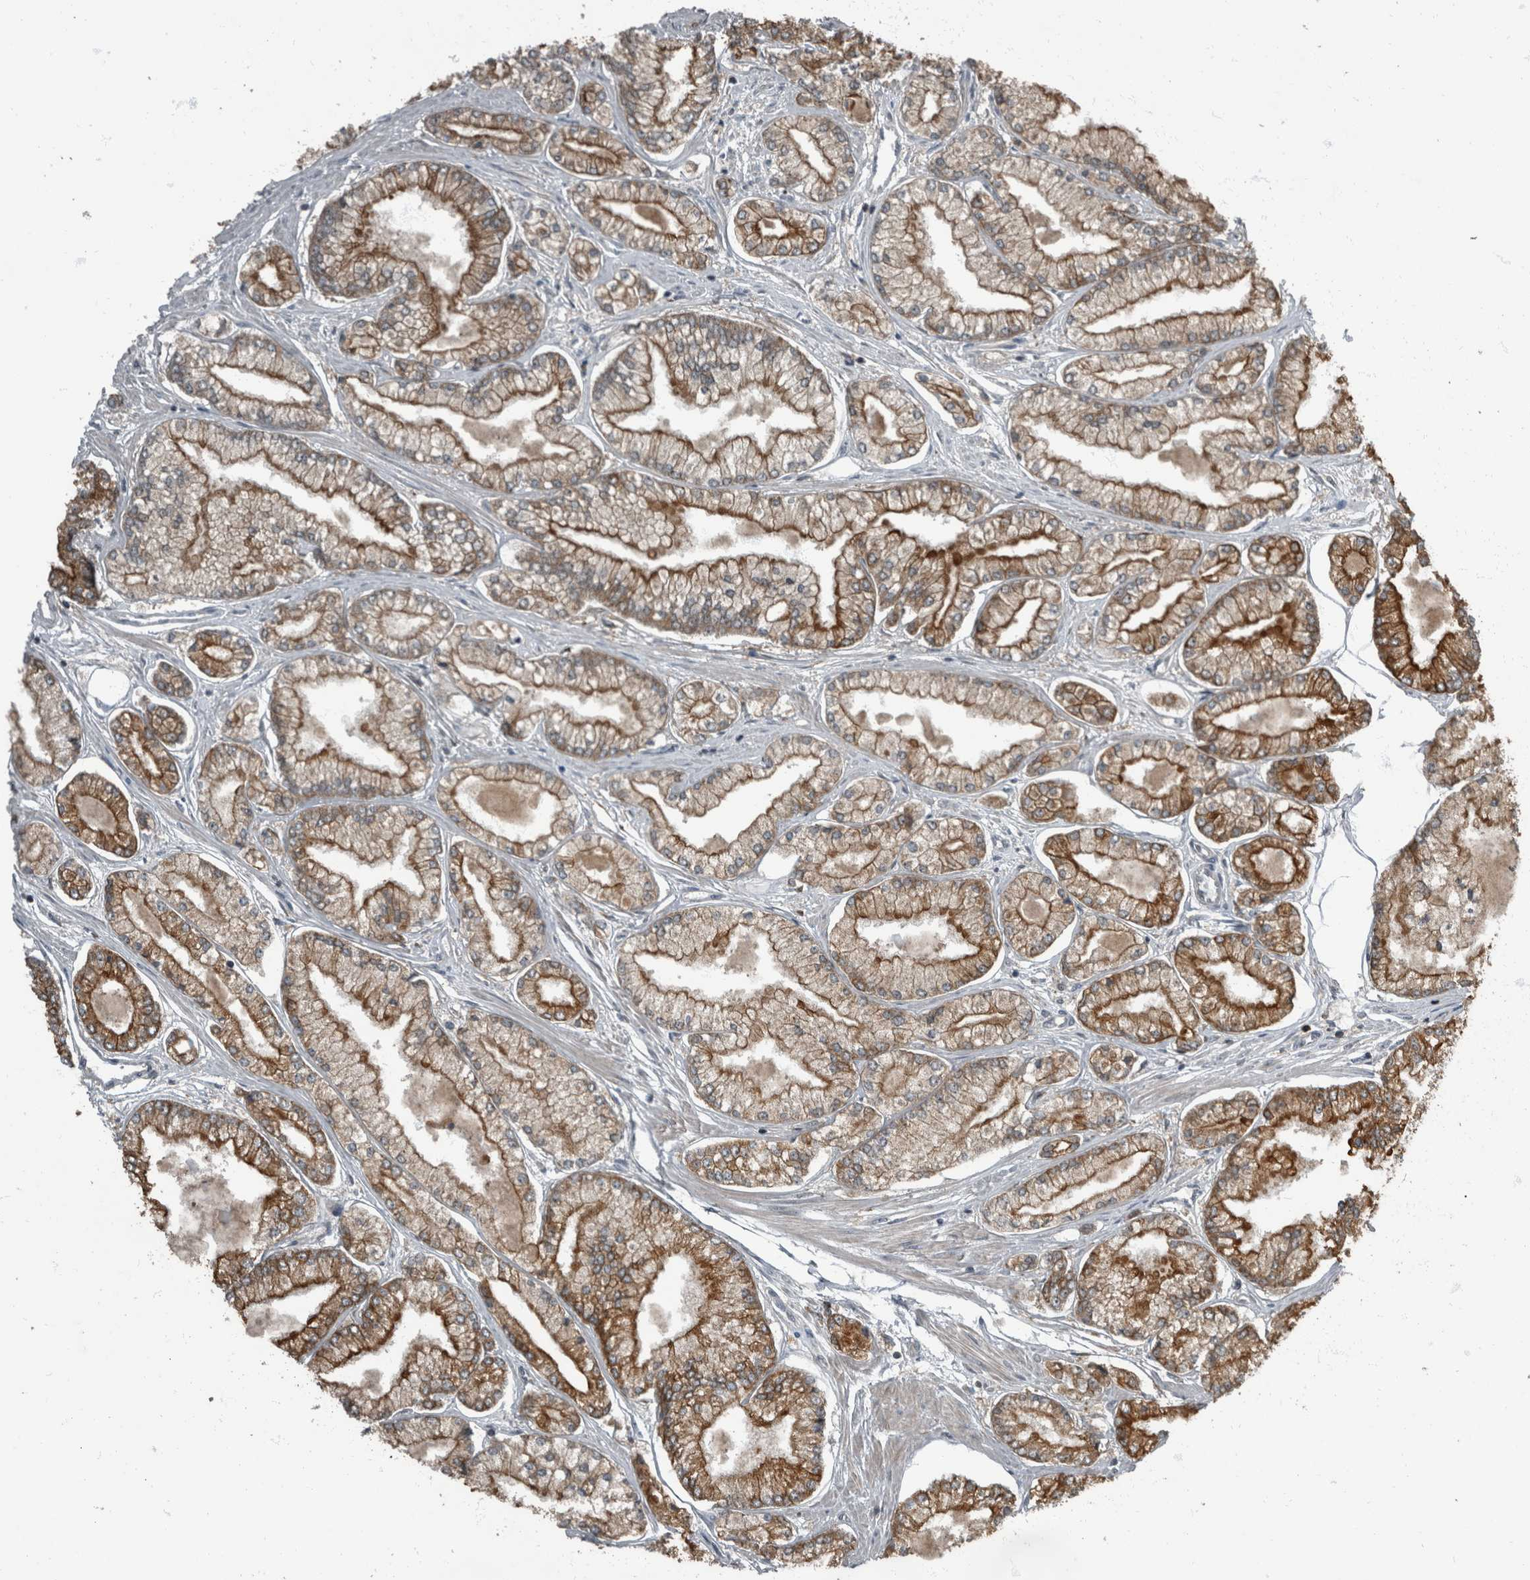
{"staining": {"intensity": "moderate", "quantity": ">75%", "location": "cytoplasmic/membranous"}, "tissue": "prostate cancer", "cell_type": "Tumor cells", "image_type": "cancer", "snomed": [{"axis": "morphology", "description": "Adenocarcinoma, Low grade"}, {"axis": "topography", "description": "Prostate"}], "caption": "A photomicrograph of prostate cancer (adenocarcinoma (low-grade)) stained for a protein exhibits moderate cytoplasmic/membranous brown staining in tumor cells. (DAB IHC with brightfield microscopy, high magnification).", "gene": "RABGGTB", "patient": {"sex": "male", "age": 52}}